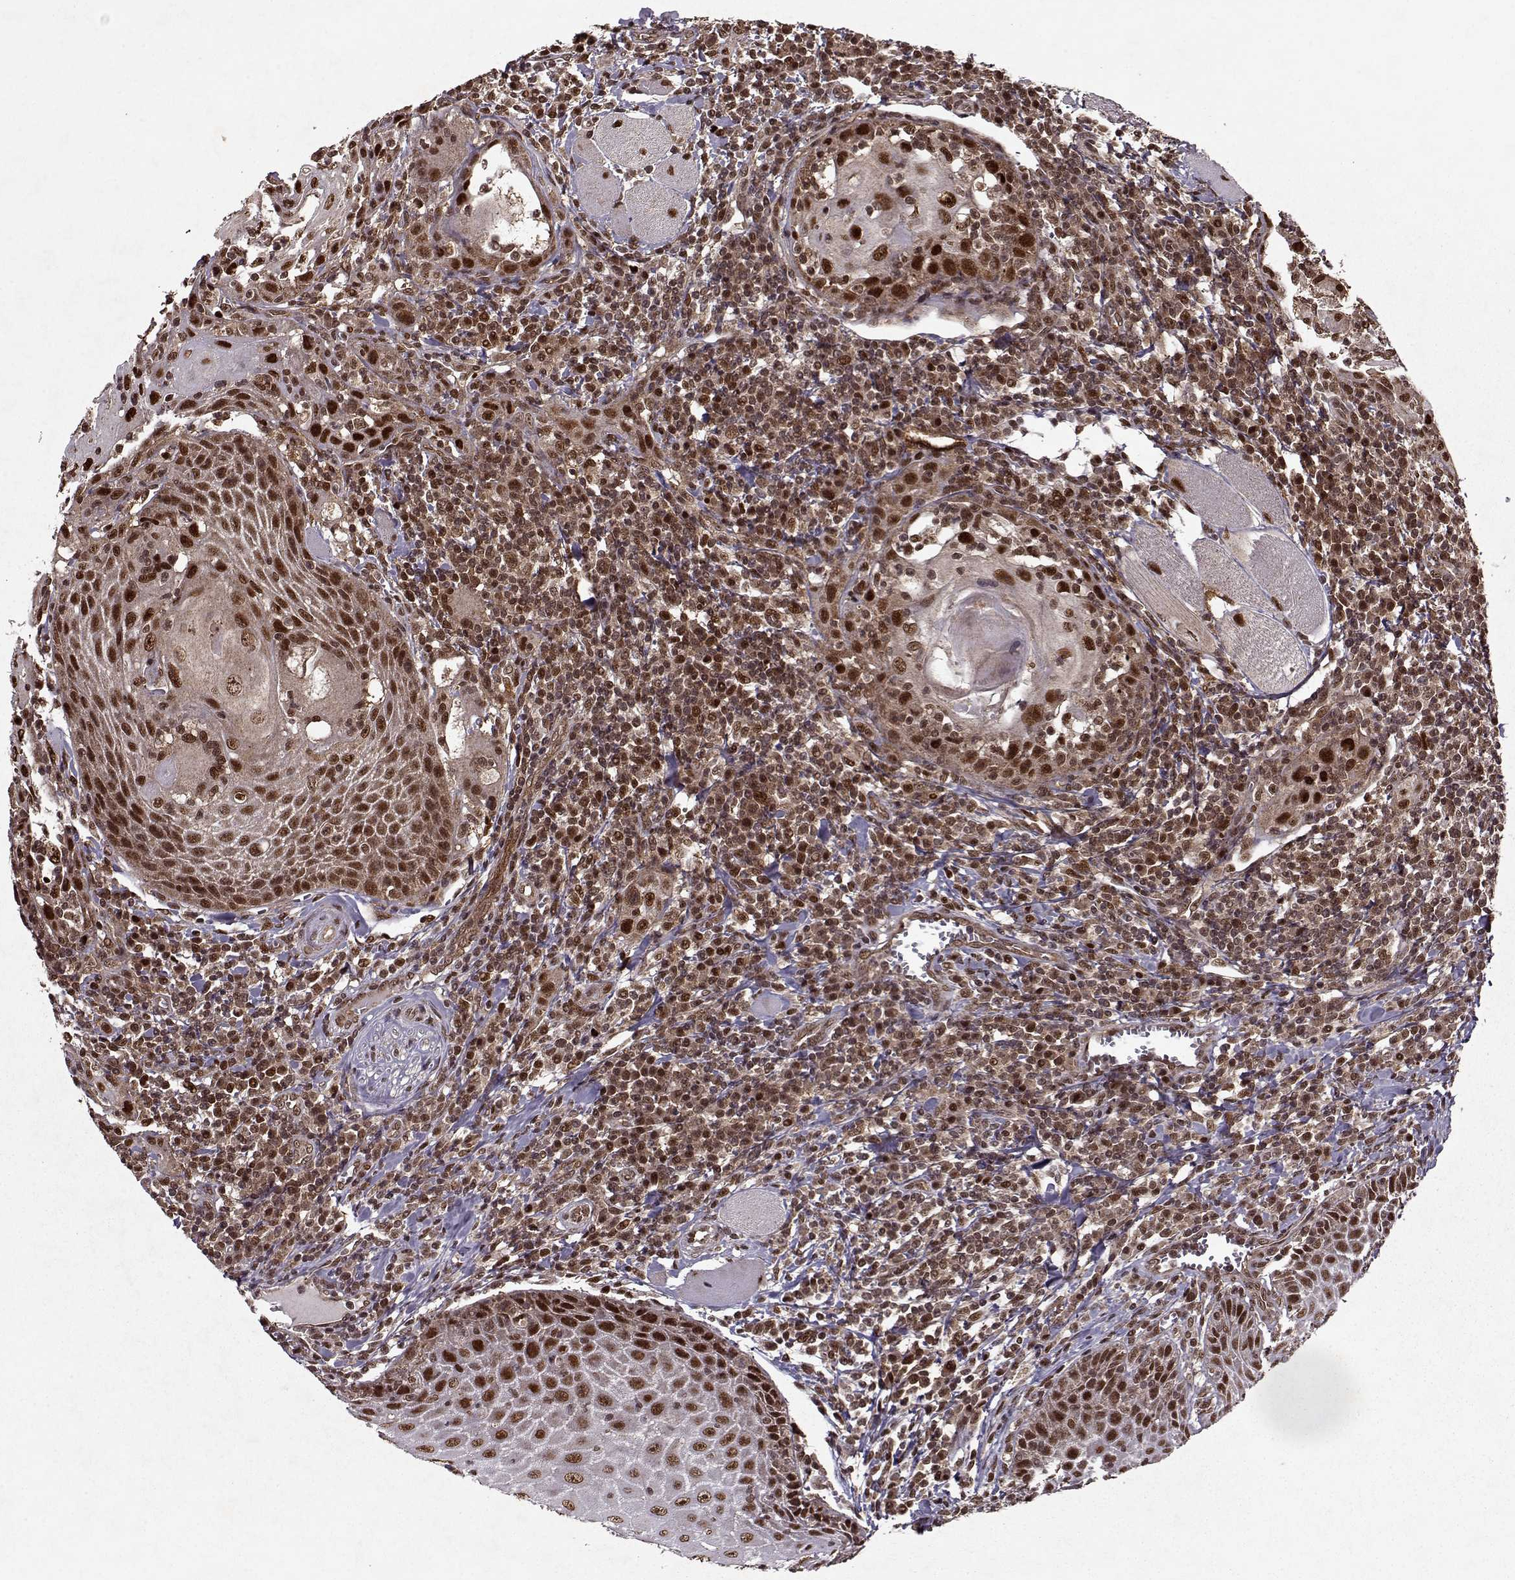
{"staining": {"intensity": "strong", "quantity": ">75%", "location": "nuclear"}, "tissue": "head and neck cancer", "cell_type": "Tumor cells", "image_type": "cancer", "snomed": [{"axis": "morphology", "description": "Normal tissue, NOS"}, {"axis": "morphology", "description": "Squamous cell carcinoma, NOS"}, {"axis": "topography", "description": "Oral tissue"}, {"axis": "topography", "description": "Head-Neck"}], "caption": "This histopathology image demonstrates IHC staining of human head and neck squamous cell carcinoma, with high strong nuclear expression in approximately >75% of tumor cells.", "gene": "PSMA7", "patient": {"sex": "male", "age": 52}}